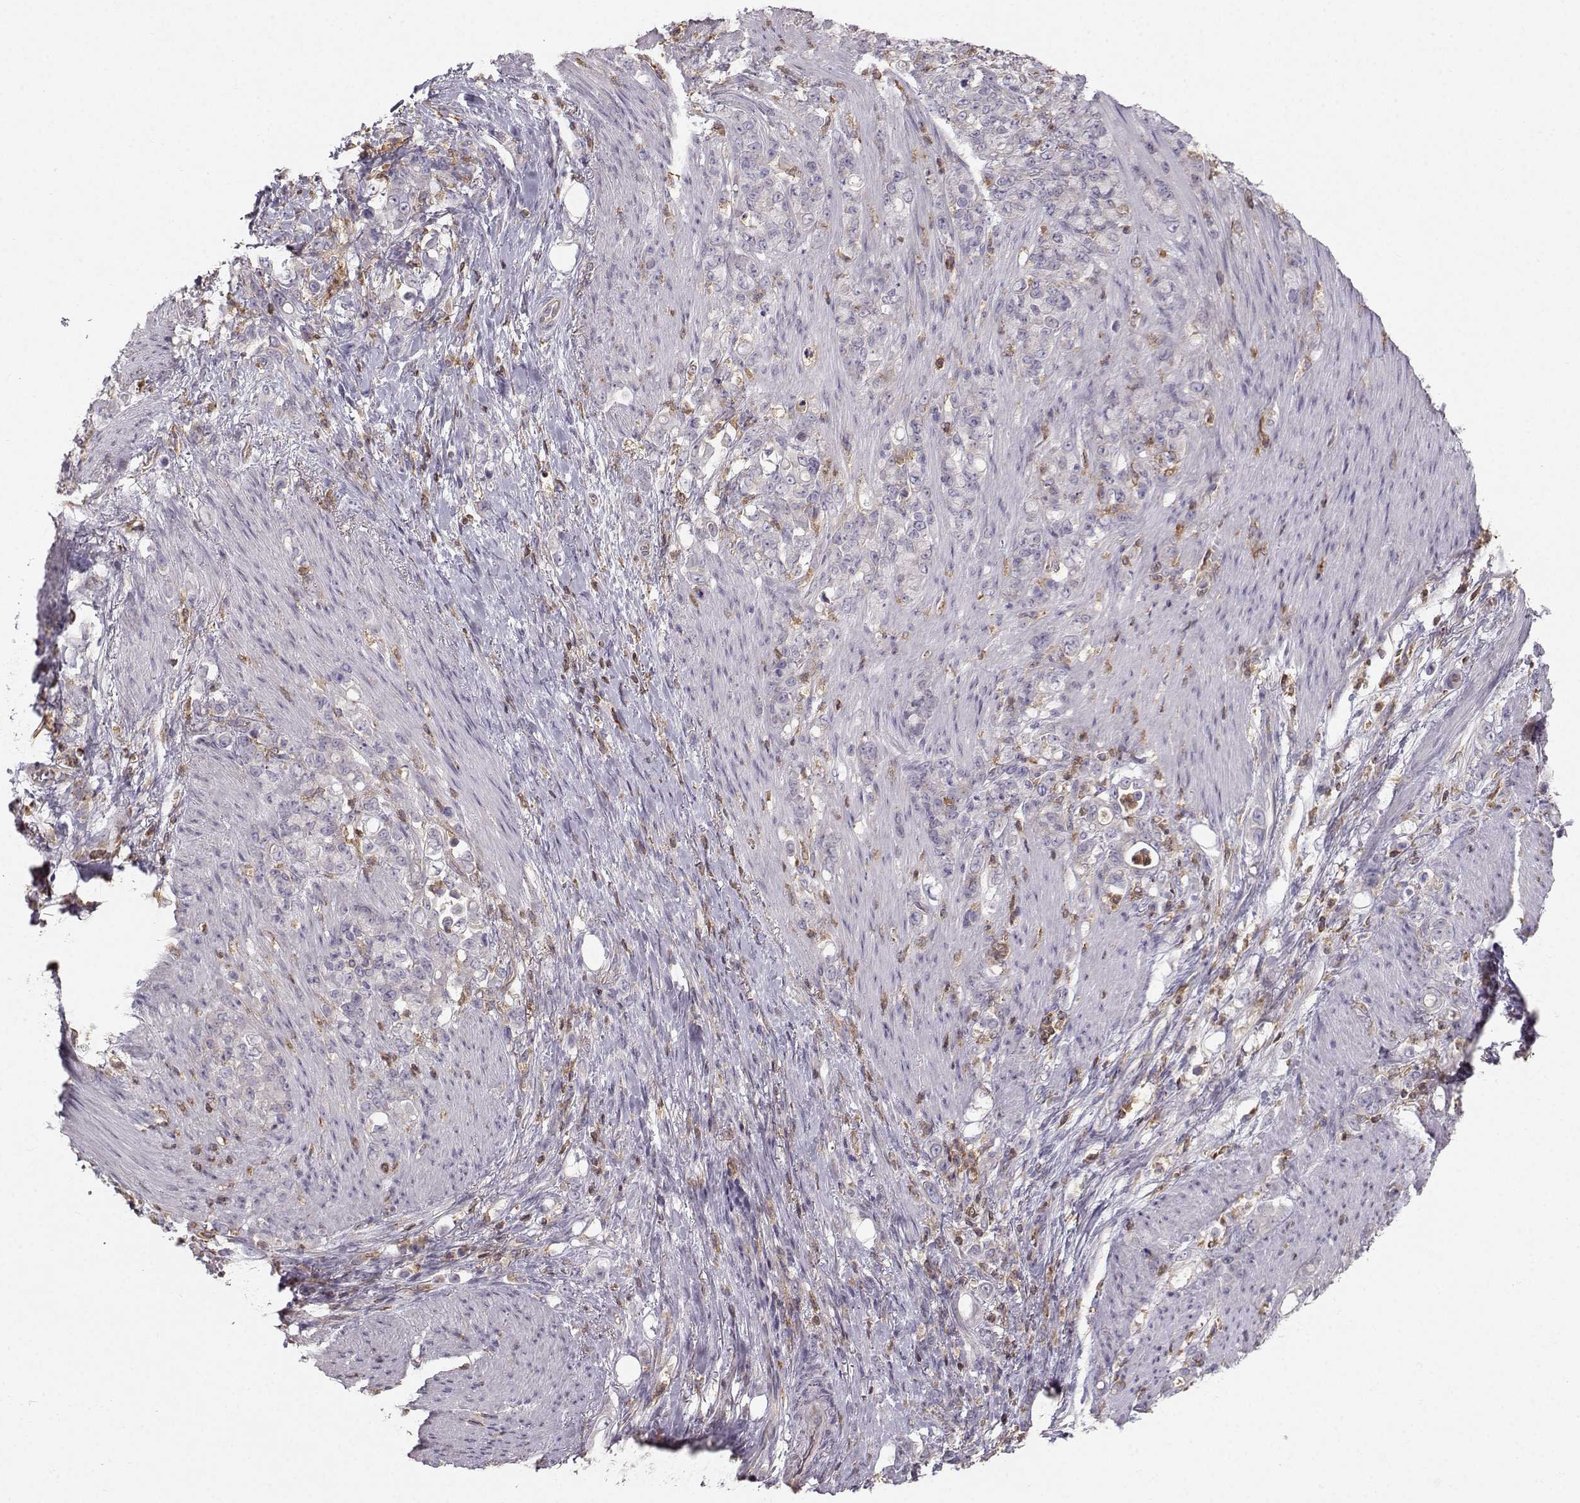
{"staining": {"intensity": "negative", "quantity": "none", "location": "none"}, "tissue": "stomach cancer", "cell_type": "Tumor cells", "image_type": "cancer", "snomed": [{"axis": "morphology", "description": "Adenocarcinoma, NOS"}, {"axis": "topography", "description": "Stomach"}], "caption": "This is an immunohistochemistry (IHC) photomicrograph of human stomach adenocarcinoma. There is no expression in tumor cells.", "gene": "ZBTB32", "patient": {"sex": "female", "age": 79}}